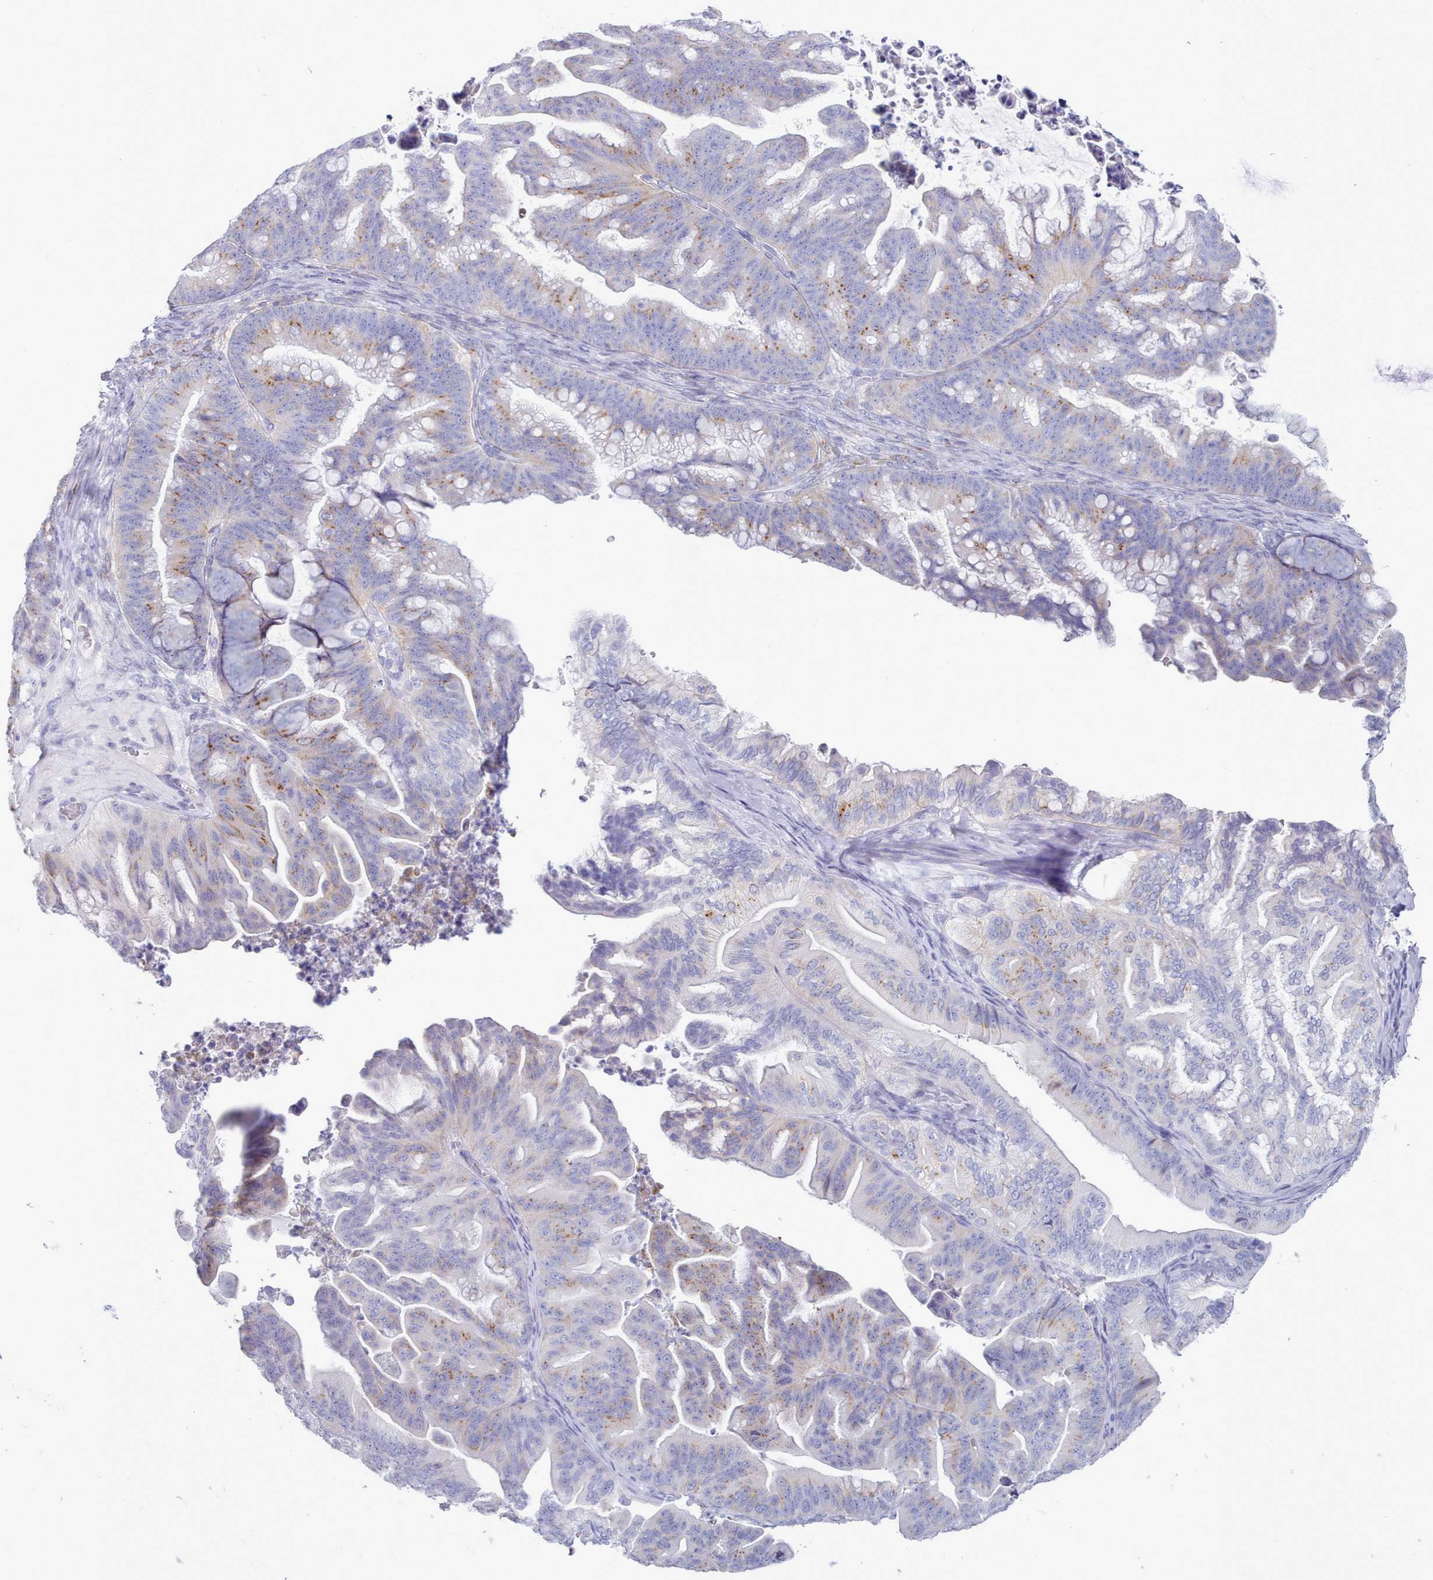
{"staining": {"intensity": "moderate", "quantity": "25%-75%", "location": "cytoplasmic/membranous"}, "tissue": "ovarian cancer", "cell_type": "Tumor cells", "image_type": "cancer", "snomed": [{"axis": "morphology", "description": "Cystadenocarcinoma, mucinous, NOS"}, {"axis": "topography", "description": "Ovary"}], "caption": "Ovarian cancer stained for a protein exhibits moderate cytoplasmic/membranous positivity in tumor cells.", "gene": "TMEM253", "patient": {"sex": "female", "age": 67}}